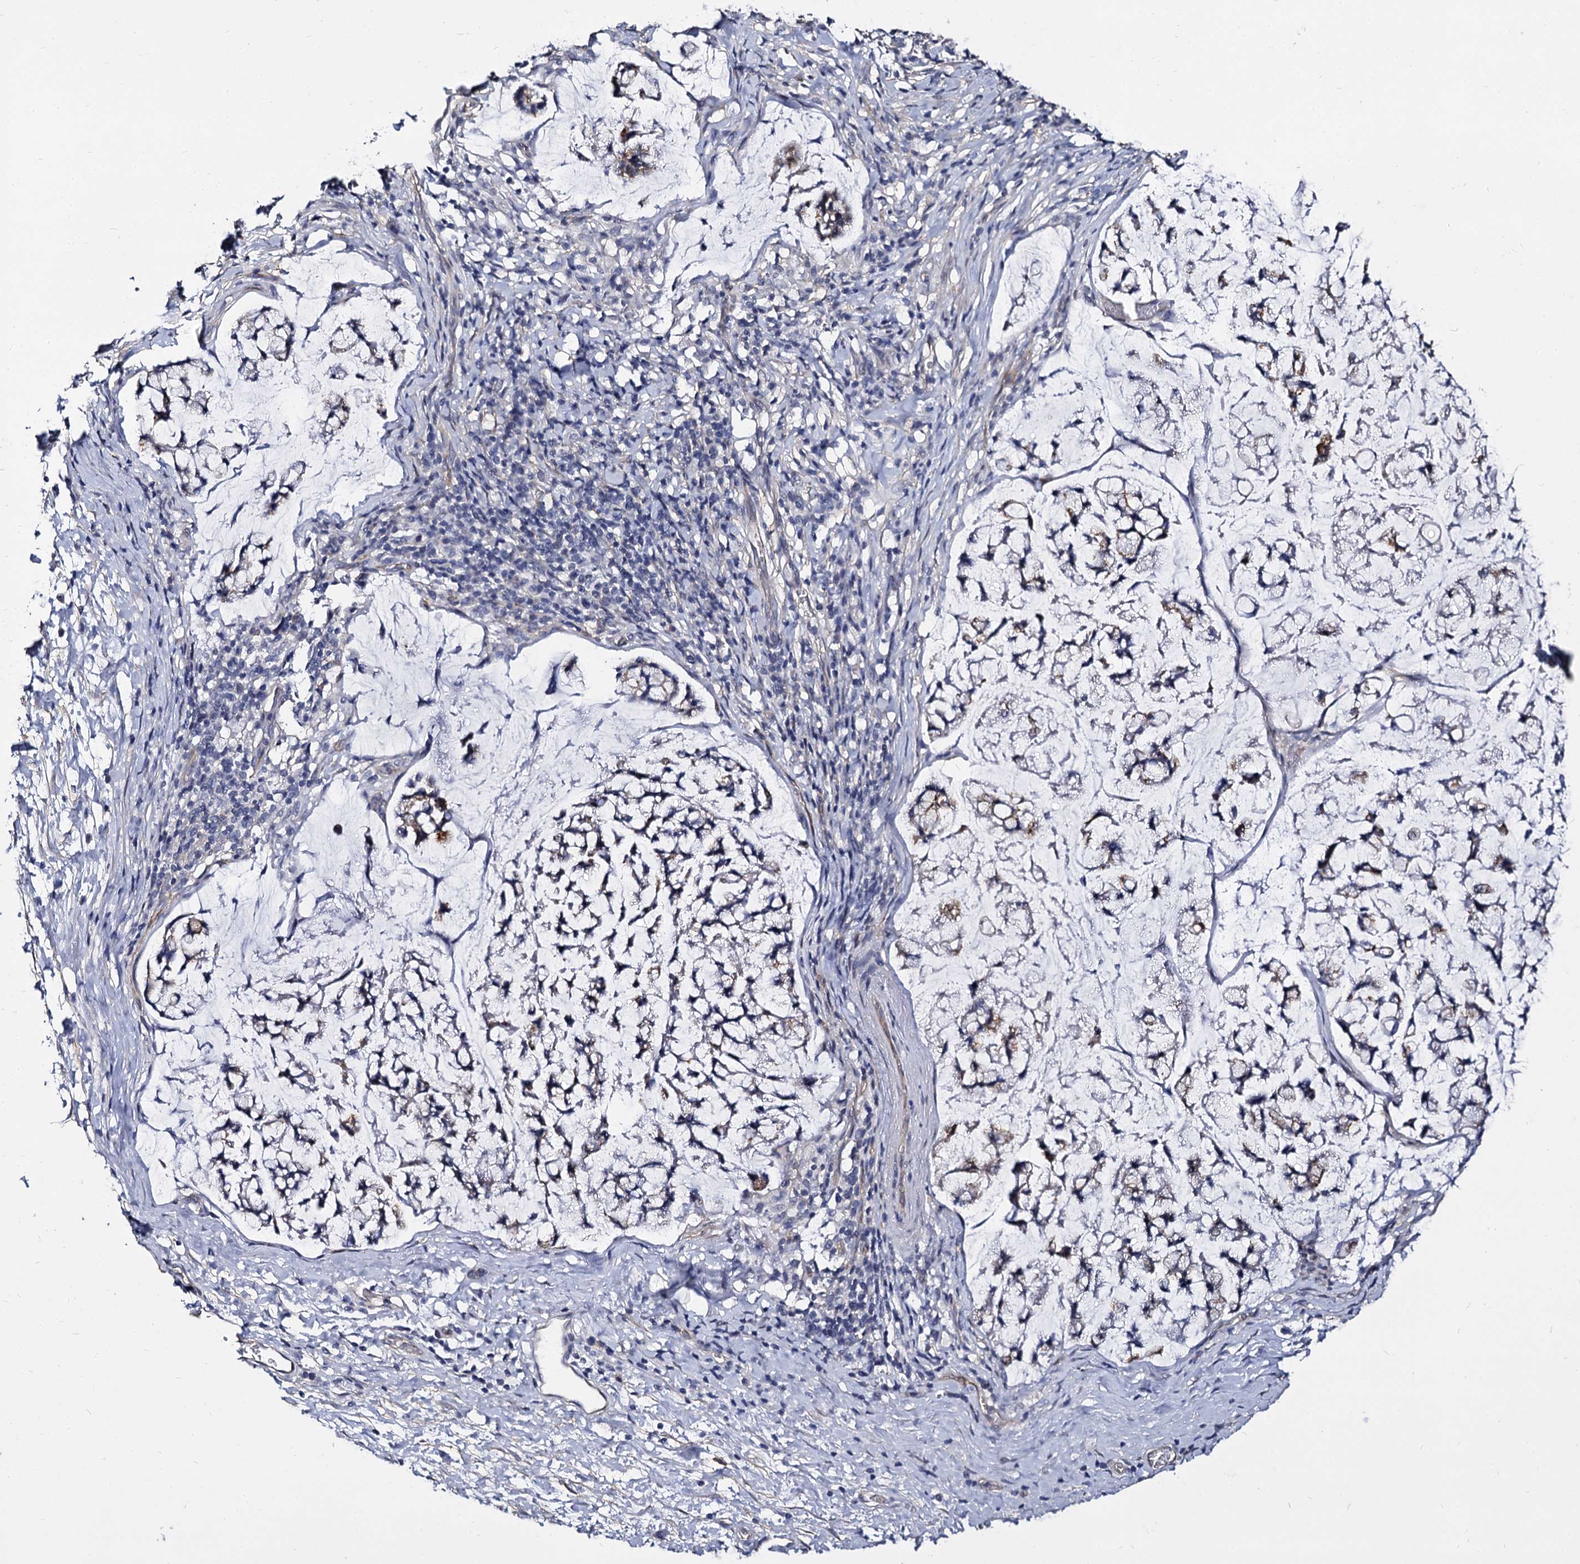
{"staining": {"intensity": "moderate", "quantity": "<25%", "location": "cytoplasmic/membranous"}, "tissue": "stomach cancer", "cell_type": "Tumor cells", "image_type": "cancer", "snomed": [{"axis": "morphology", "description": "Adenocarcinoma, NOS"}, {"axis": "topography", "description": "Stomach, lower"}], "caption": "Protein staining of stomach adenocarcinoma tissue displays moderate cytoplasmic/membranous positivity in about <25% of tumor cells.", "gene": "CBFB", "patient": {"sex": "male", "age": 67}}